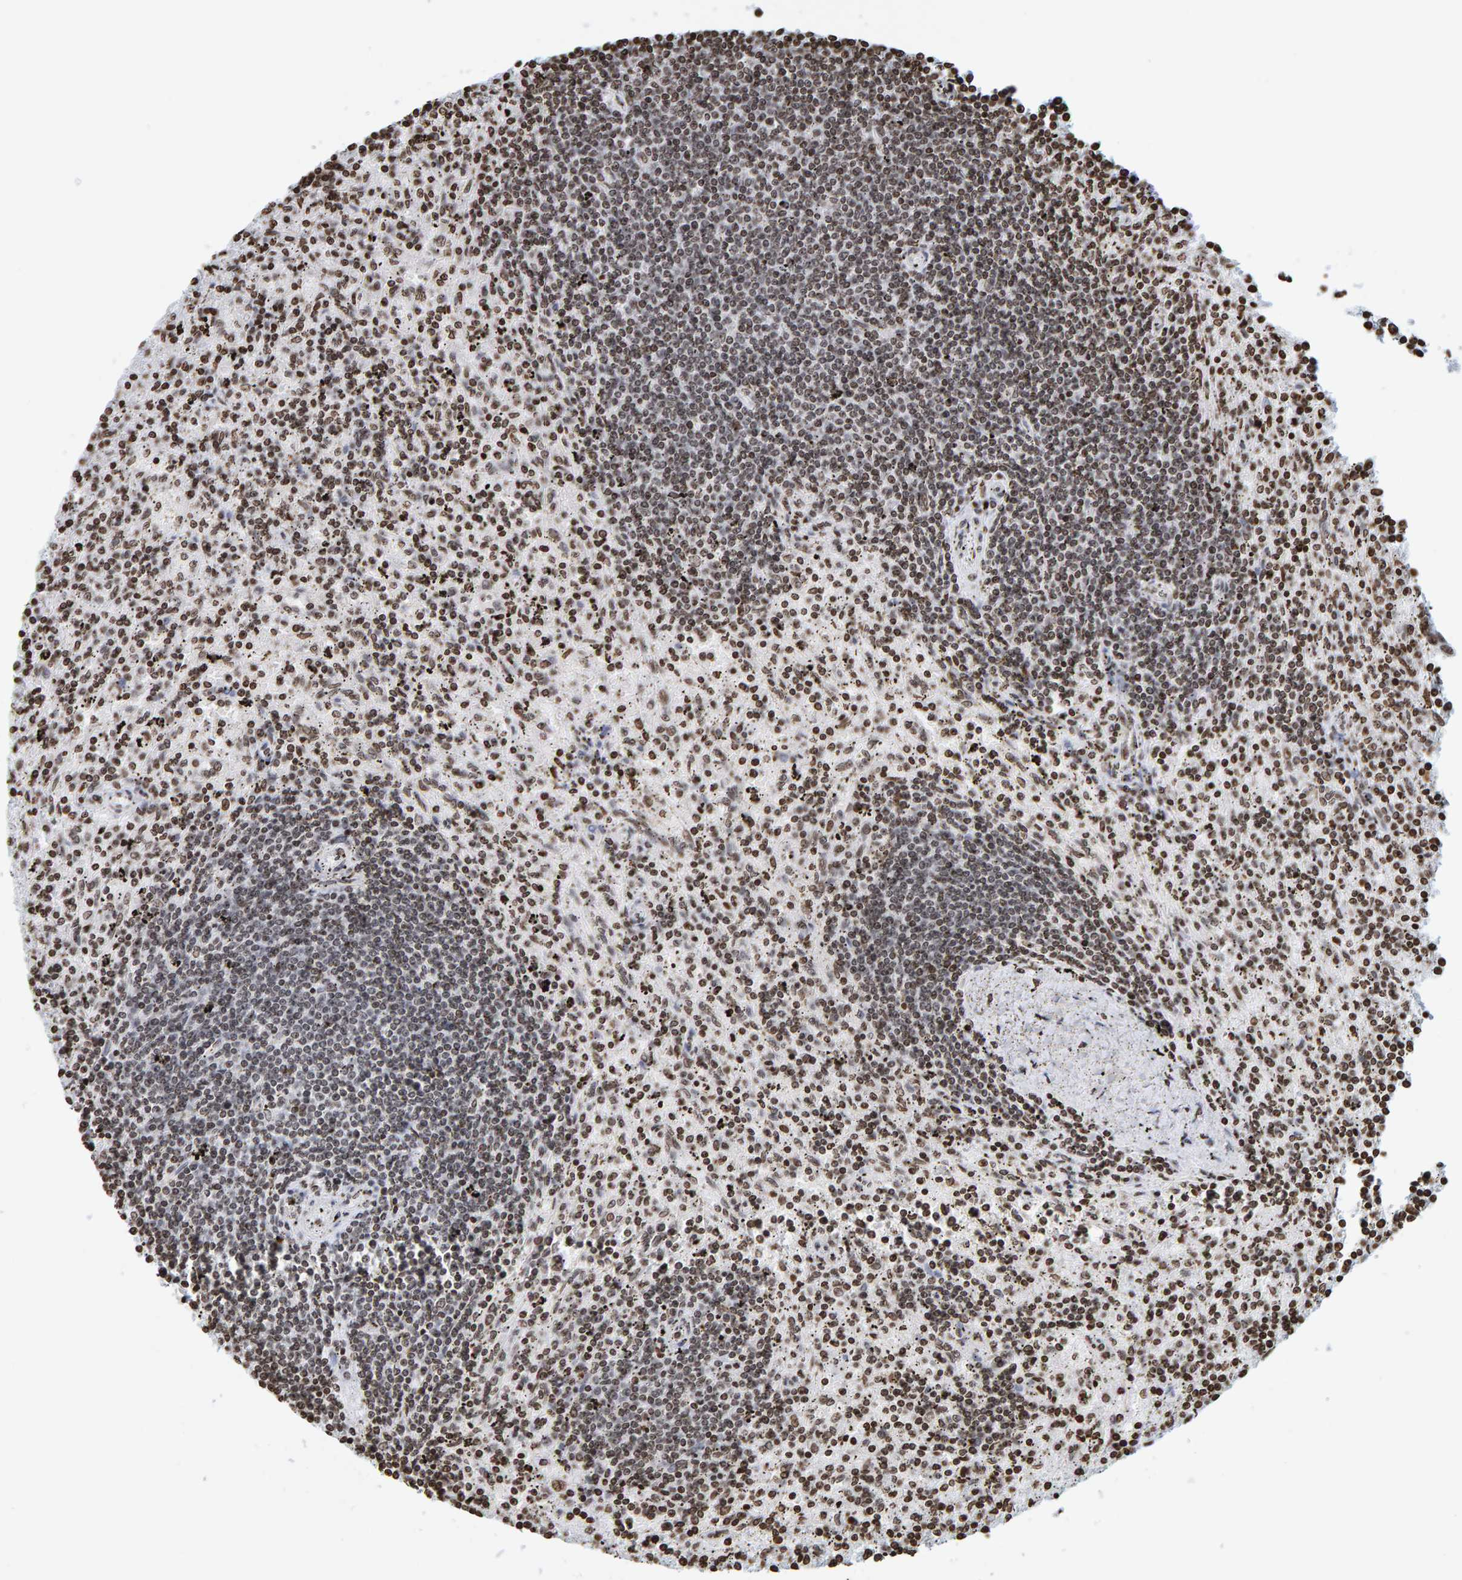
{"staining": {"intensity": "moderate", "quantity": "25%-75%", "location": "nuclear"}, "tissue": "lymphoma", "cell_type": "Tumor cells", "image_type": "cancer", "snomed": [{"axis": "morphology", "description": "Malignant lymphoma, non-Hodgkin's type, Low grade"}, {"axis": "topography", "description": "Spleen"}], "caption": "Moderate nuclear positivity is appreciated in approximately 25%-75% of tumor cells in lymphoma. (DAB (3,3'-diaminobenzidine) = brown stain, brightfield microscopy at high magnification).", "gene": "BRF2", "patient": {"sex": "male", "age": 76}}